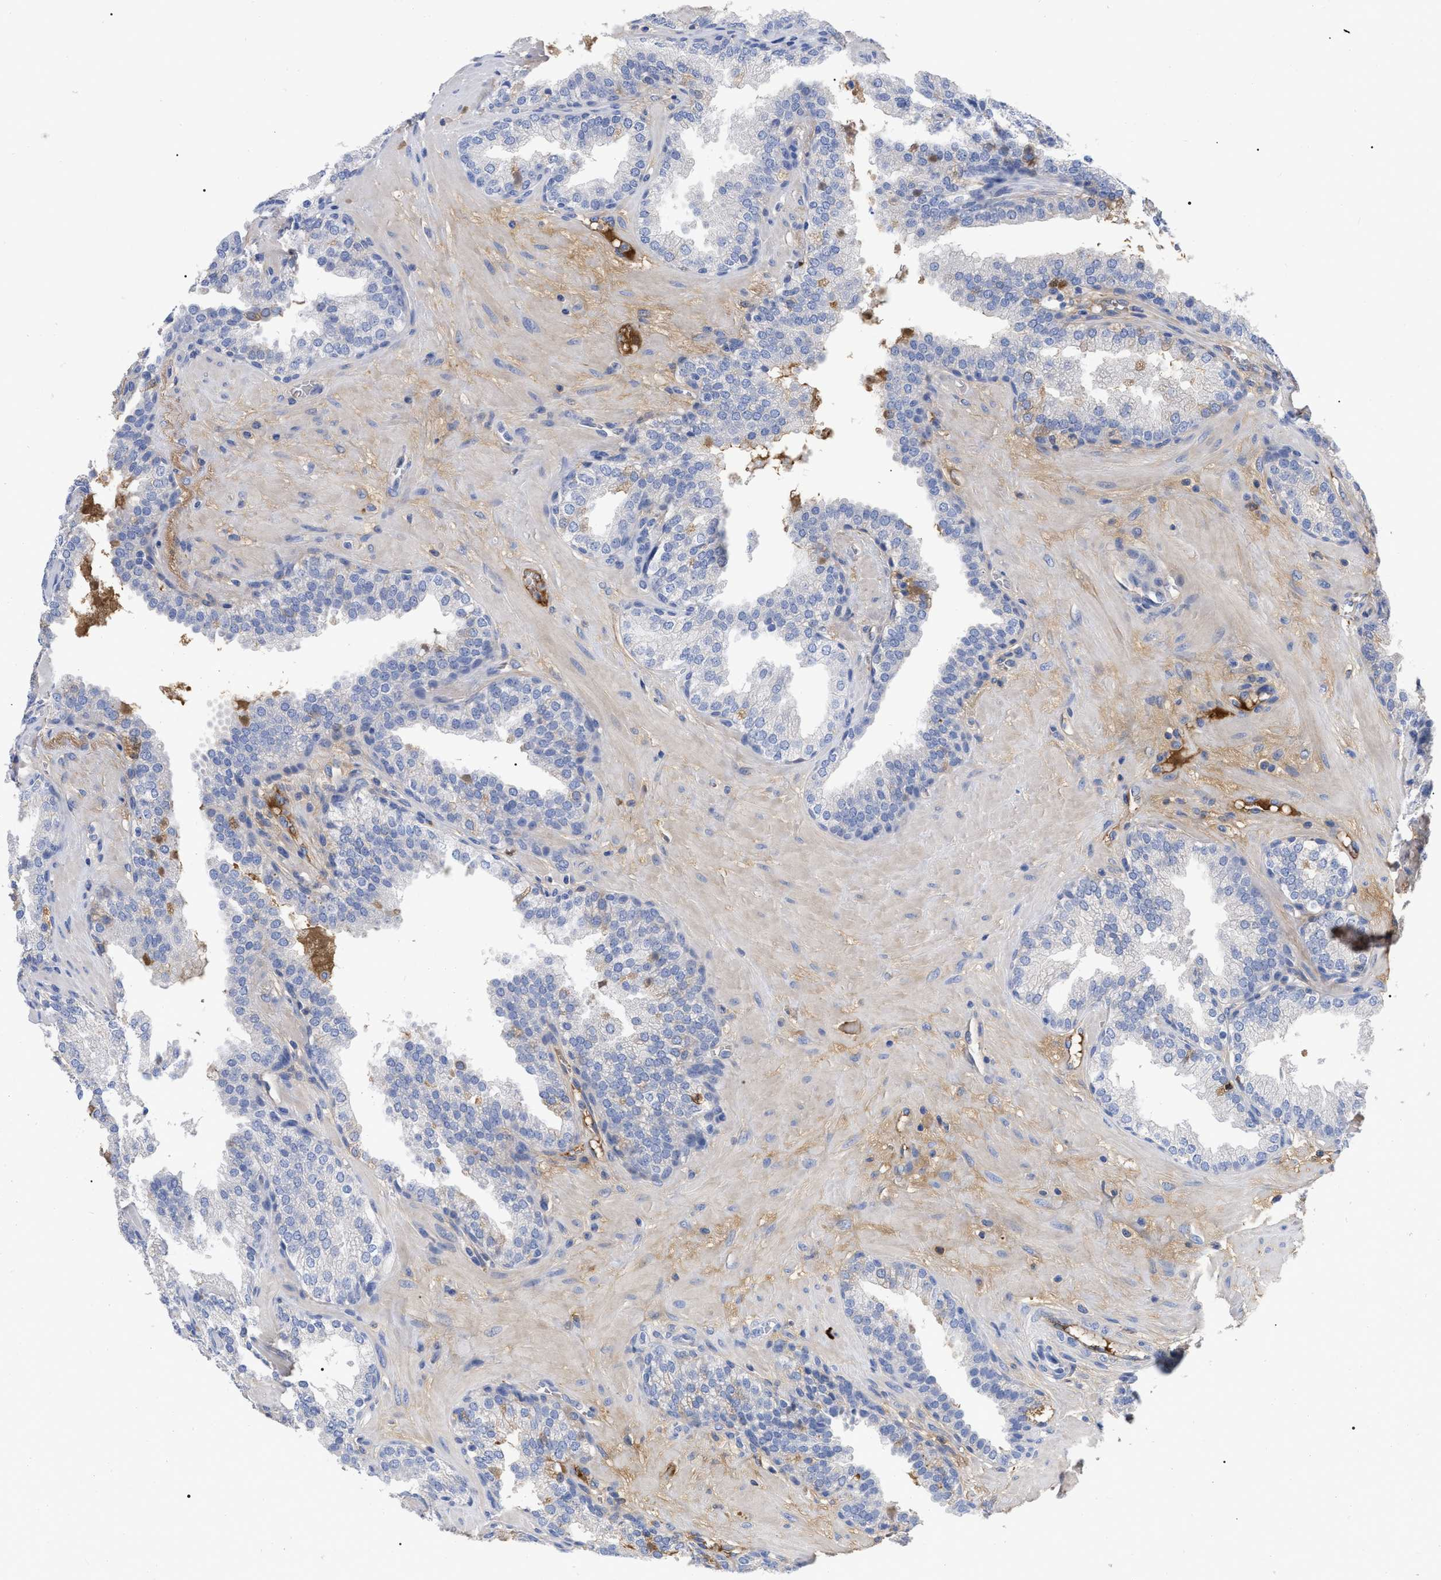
{"staining": {"intensity": "negative", "quantity": "none", "location": "none"}, "tissue": "prostate", "cell_type": "Glandular cells", "image_type": "normal", "snomed": [{"axis": "morphology", "description": "Normal tissue, NOS"}, {"axis": "topography", "description": "Prostate"}], "caption": "This is an immunohistochemistry (IHC) image of benign human prostate. There is no staining in glandular cells.", "gene": "IGHV5", "patient": {"sex": "male", "age": 51}}